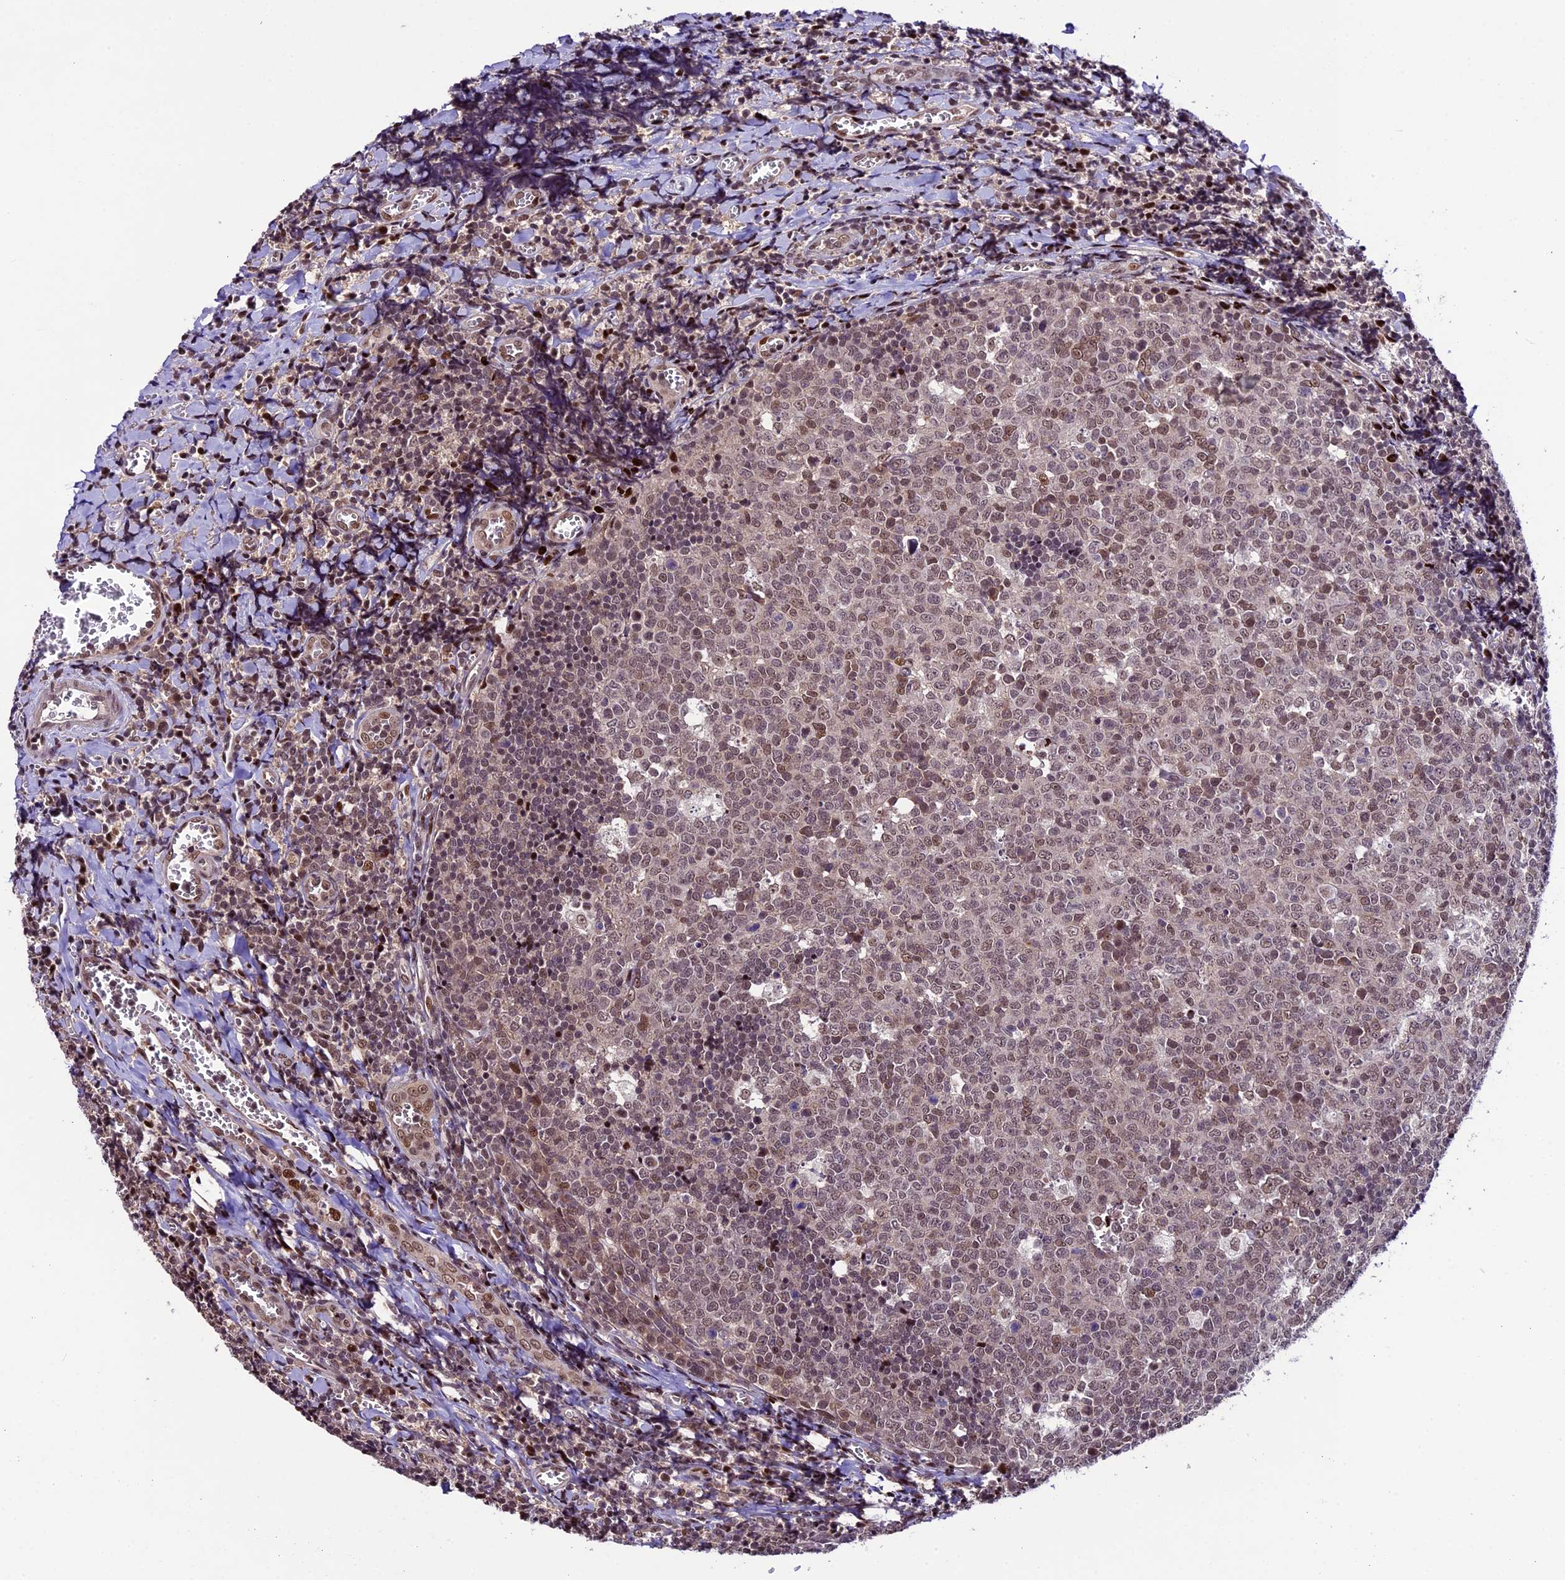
{"staining": {"intensity": "moderate", "quantity": "25%-75%", "location": "nuclear"}, "tissue": "tonsil", "cell_type": "Germinal center cells", "image_type": "normal", "snomed": [{"axis": "morphology", "description": "Normal tissue, NOS"}, {"axis": "topography", "description": "Tonsil"}], "caption": "A brown stain labels moderate nuclear expression of a protein in germinal center cells of normal tonsil. The protein of interest is stained brown, and the nuclei are stained in blue (DAB (3,3'-diaminobenzidine) IHC with brightfield microscopy, high magnification).", "gene": "TCP11L2", "patient": {"sex": "male", "age": 27}}